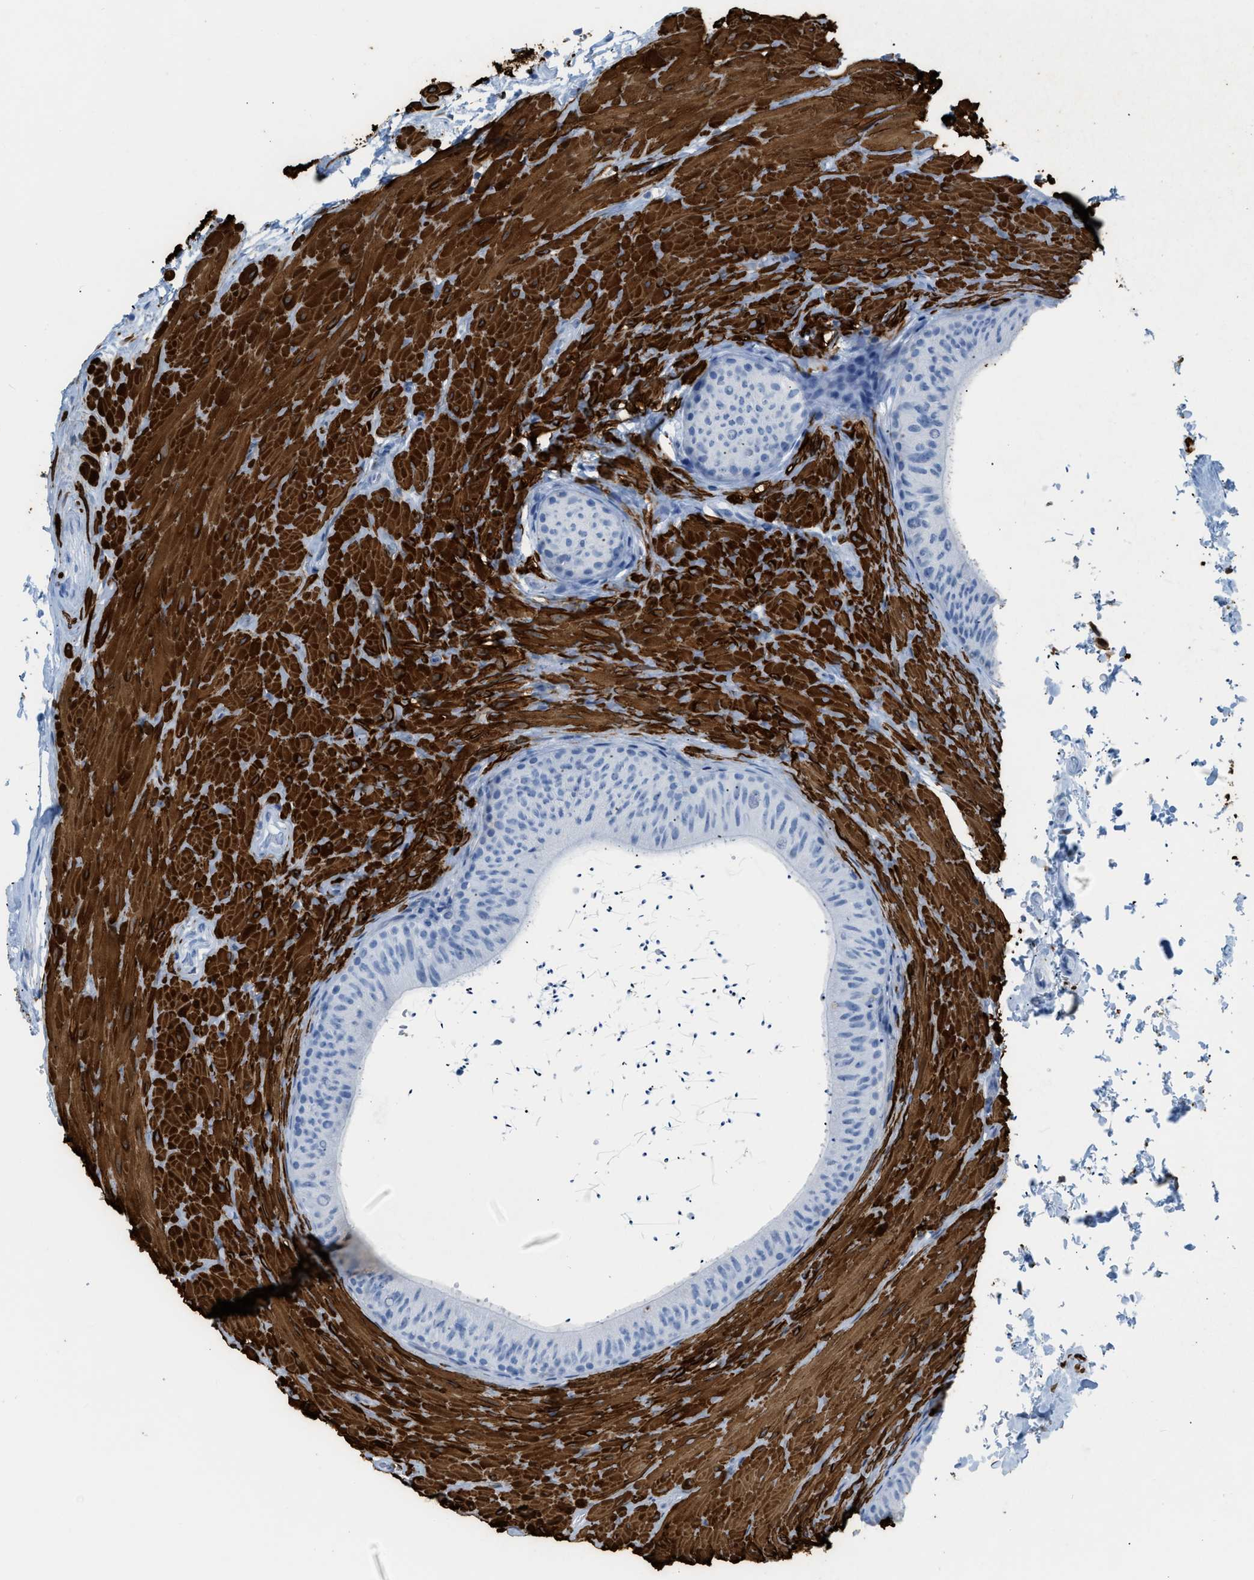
{"staining": {"intensity": "negative", "quantity": "none", "location": "none"}, "tissue": "epididymis", "cell_type": "Glandular cells", "image_type": "normal", "snomed": [{"axis": "morphology", "description": "Normal tissue, NOS"}, {"axis": "topography", "description": "Epididymis"}], "caption": "This is an IHC photomicrograph of unremarkable human epididymis. There is no expression in glandular cells.", "gene": "DES", "patient": {"sex": "male", "age": 34}}